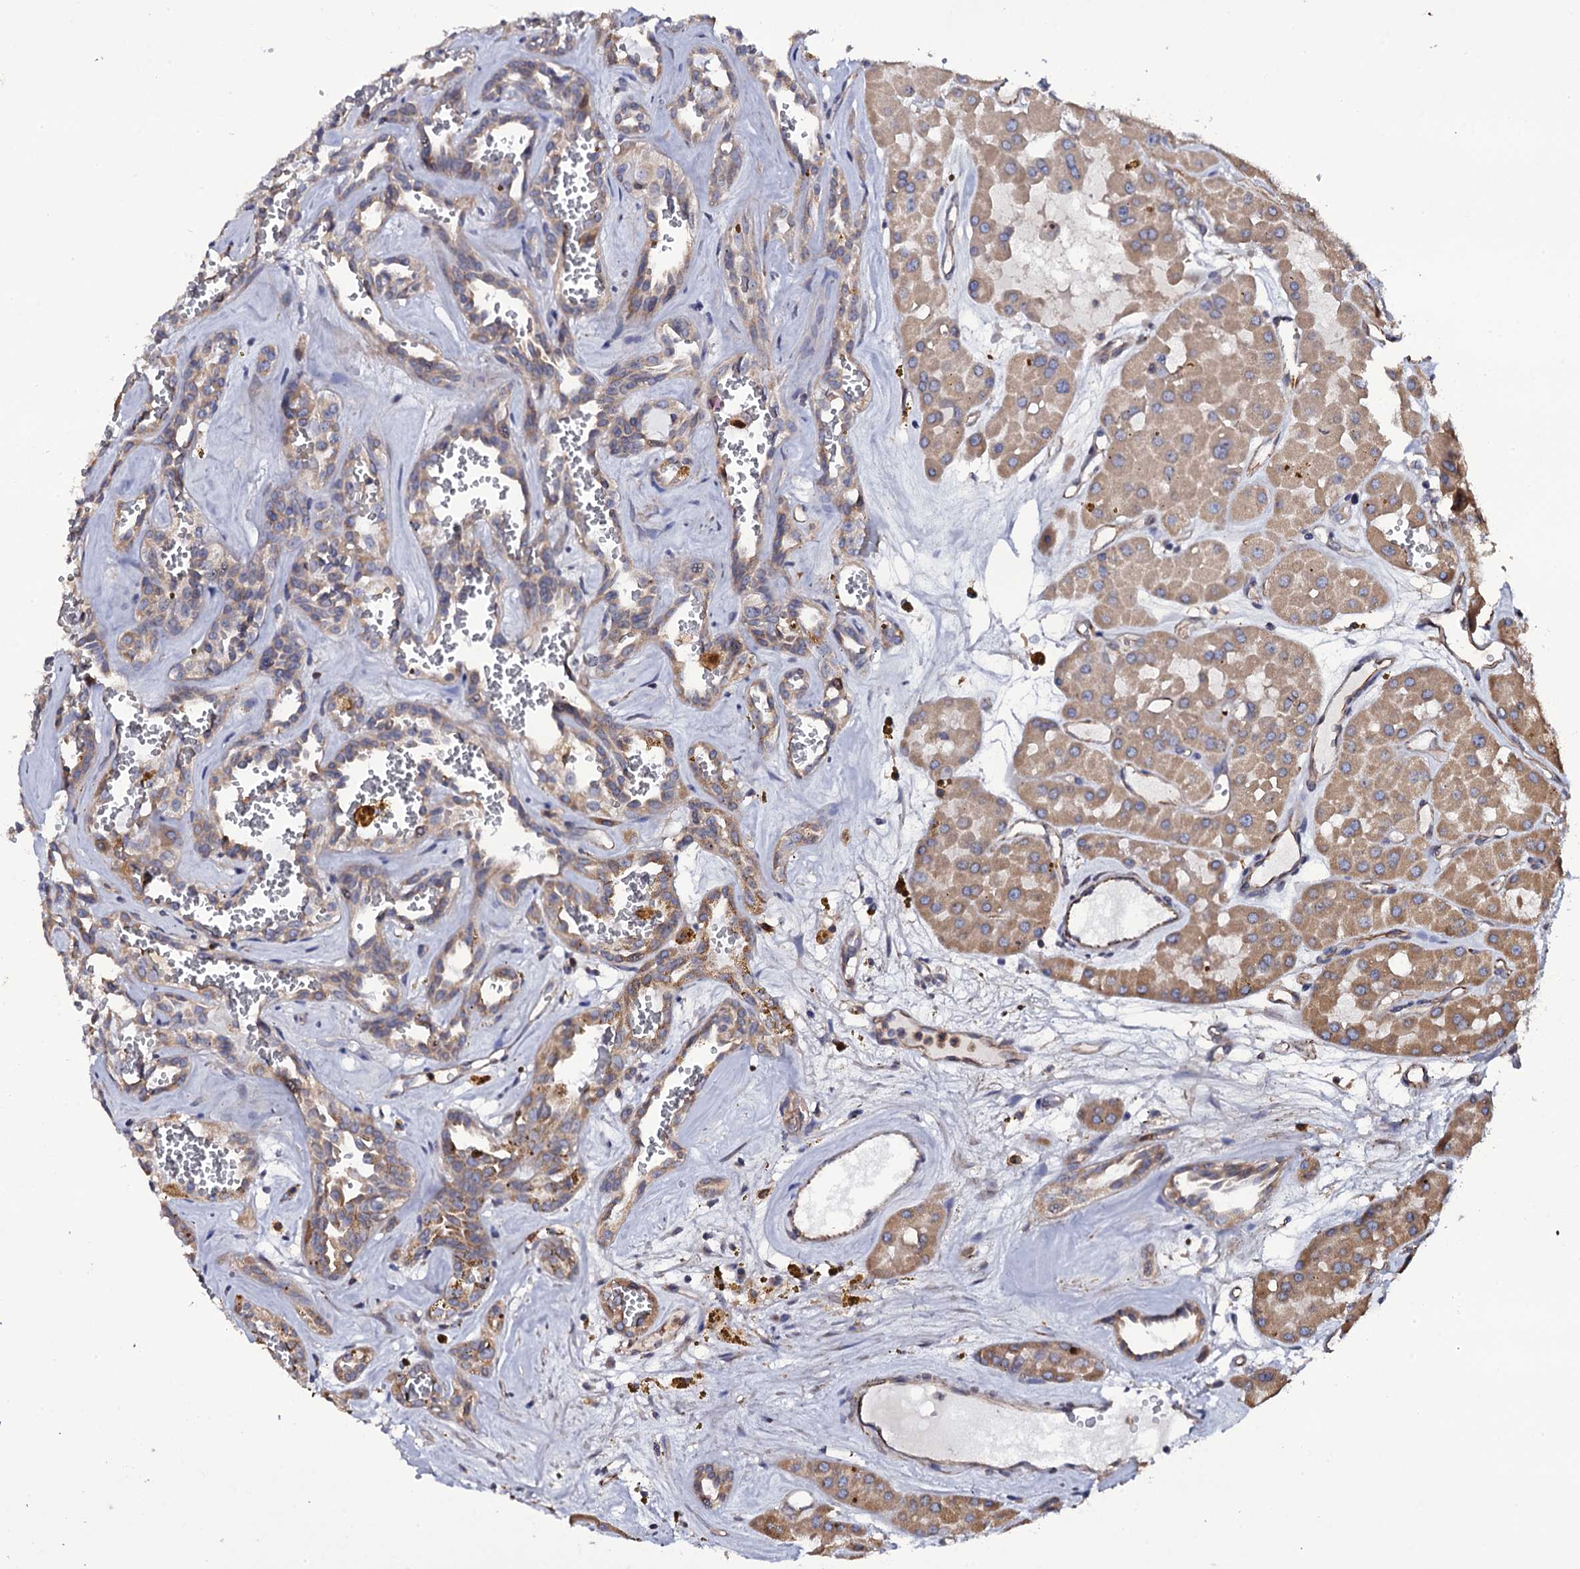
{"staining": {"intensity": "moderate", "quantity": ">75%", "location": "cytoplasmic/membranous"}, "tissue": "renal cancer", "cell_type": "Tumor cells", "image_type": "cancer", "snomed": [{"axis": "morphology", "description": "Carcinoma, NOS"}, {"axis": "topography", "description": "Kidney"}], "caption": "The immunohistochemical stain highlights moderate cytoplasmic/membranous staining in tumor cells of carcinoma (renal) tissue.", "gene": "TTC23", "patient": {"sex": "female", "age": 75}}